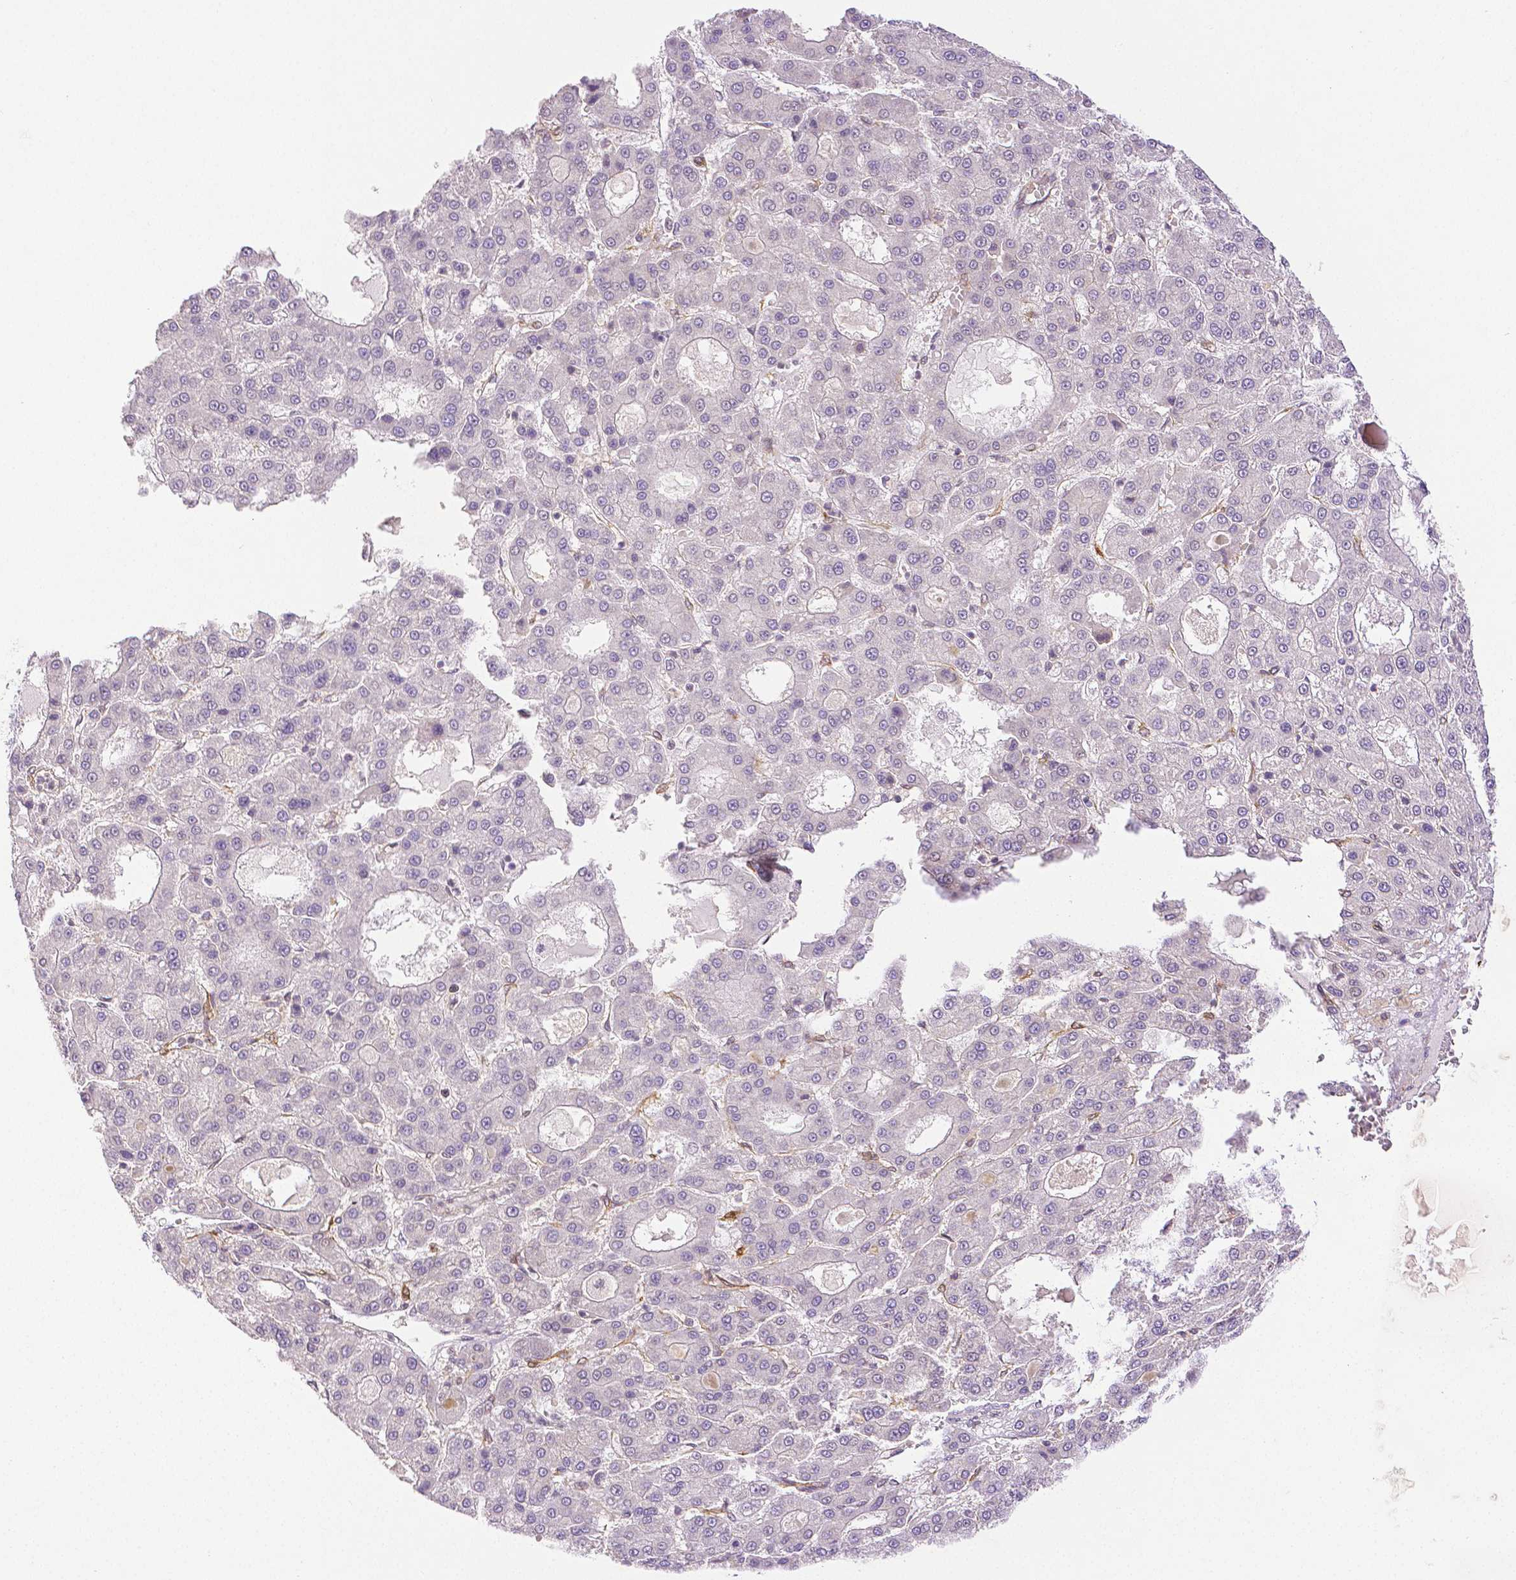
{"staining": {"intensity": "negative", "quantity": "none", "location": "none"}, "tissue": "liver cancer", "cell_type": "Tumor cells", "image_type": "cancer", "snomed": [{"axis": "morphology", "description": "Carcinoma, Hepatocellular, NOS"}, {"axis": "topography", "description": "Liver"}], "caption": "Immunohistochemistry image of neoplastic tissue: hepatocellular carcinoma (liver) stained with DAB reveals no significant protein expression in tumor cells.", "gene": "THY1", "patient": {"sex": "male", "age": 70}}